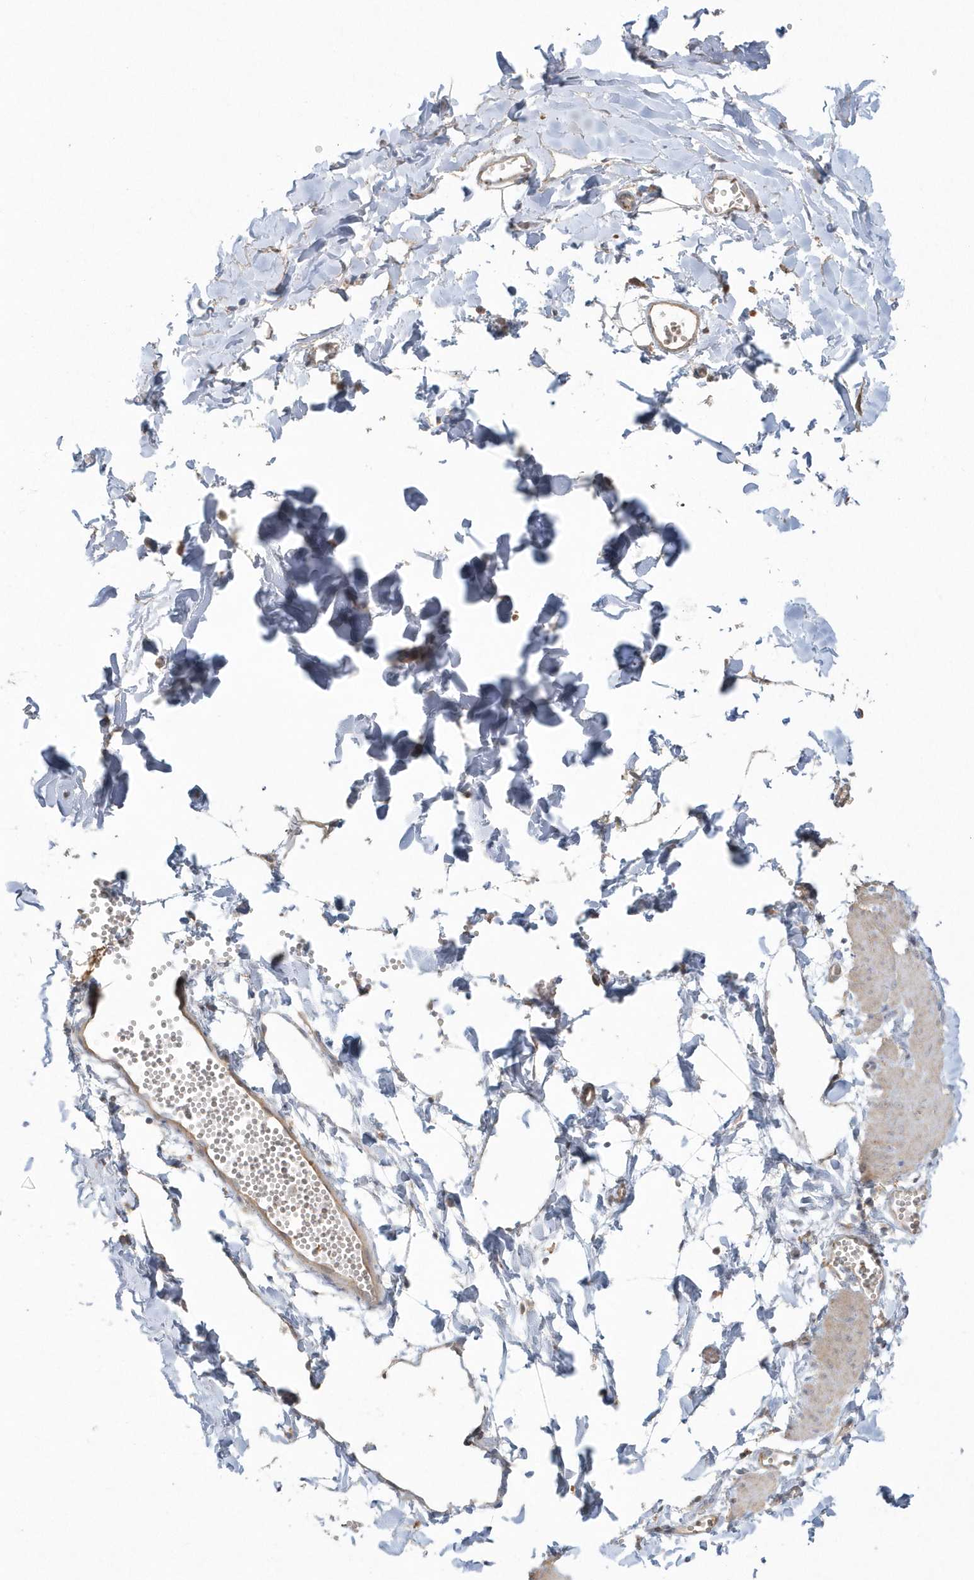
{"staining": {"intensity": "negative", "quantity": "none", "location": "none"}, "tissue": "adipose tissue", "cell_type": "Adipocytes", "image_type": "normal", "snomed": [{"axis": "morphology", "description": "Normal tissue, NOS"}, {"axis": "topography", "description": "Gallbladder"}, {"axis": "topography", "description": "Peripheral nerve tissue"}], "caption": "IHC image of unremarkable adipose tissue: human adipose tissue stained with DAB shows no significant protein expression in adipocytes.", "gene": "BLTP3A", "patient": {"sex": "male", "age": 38}}